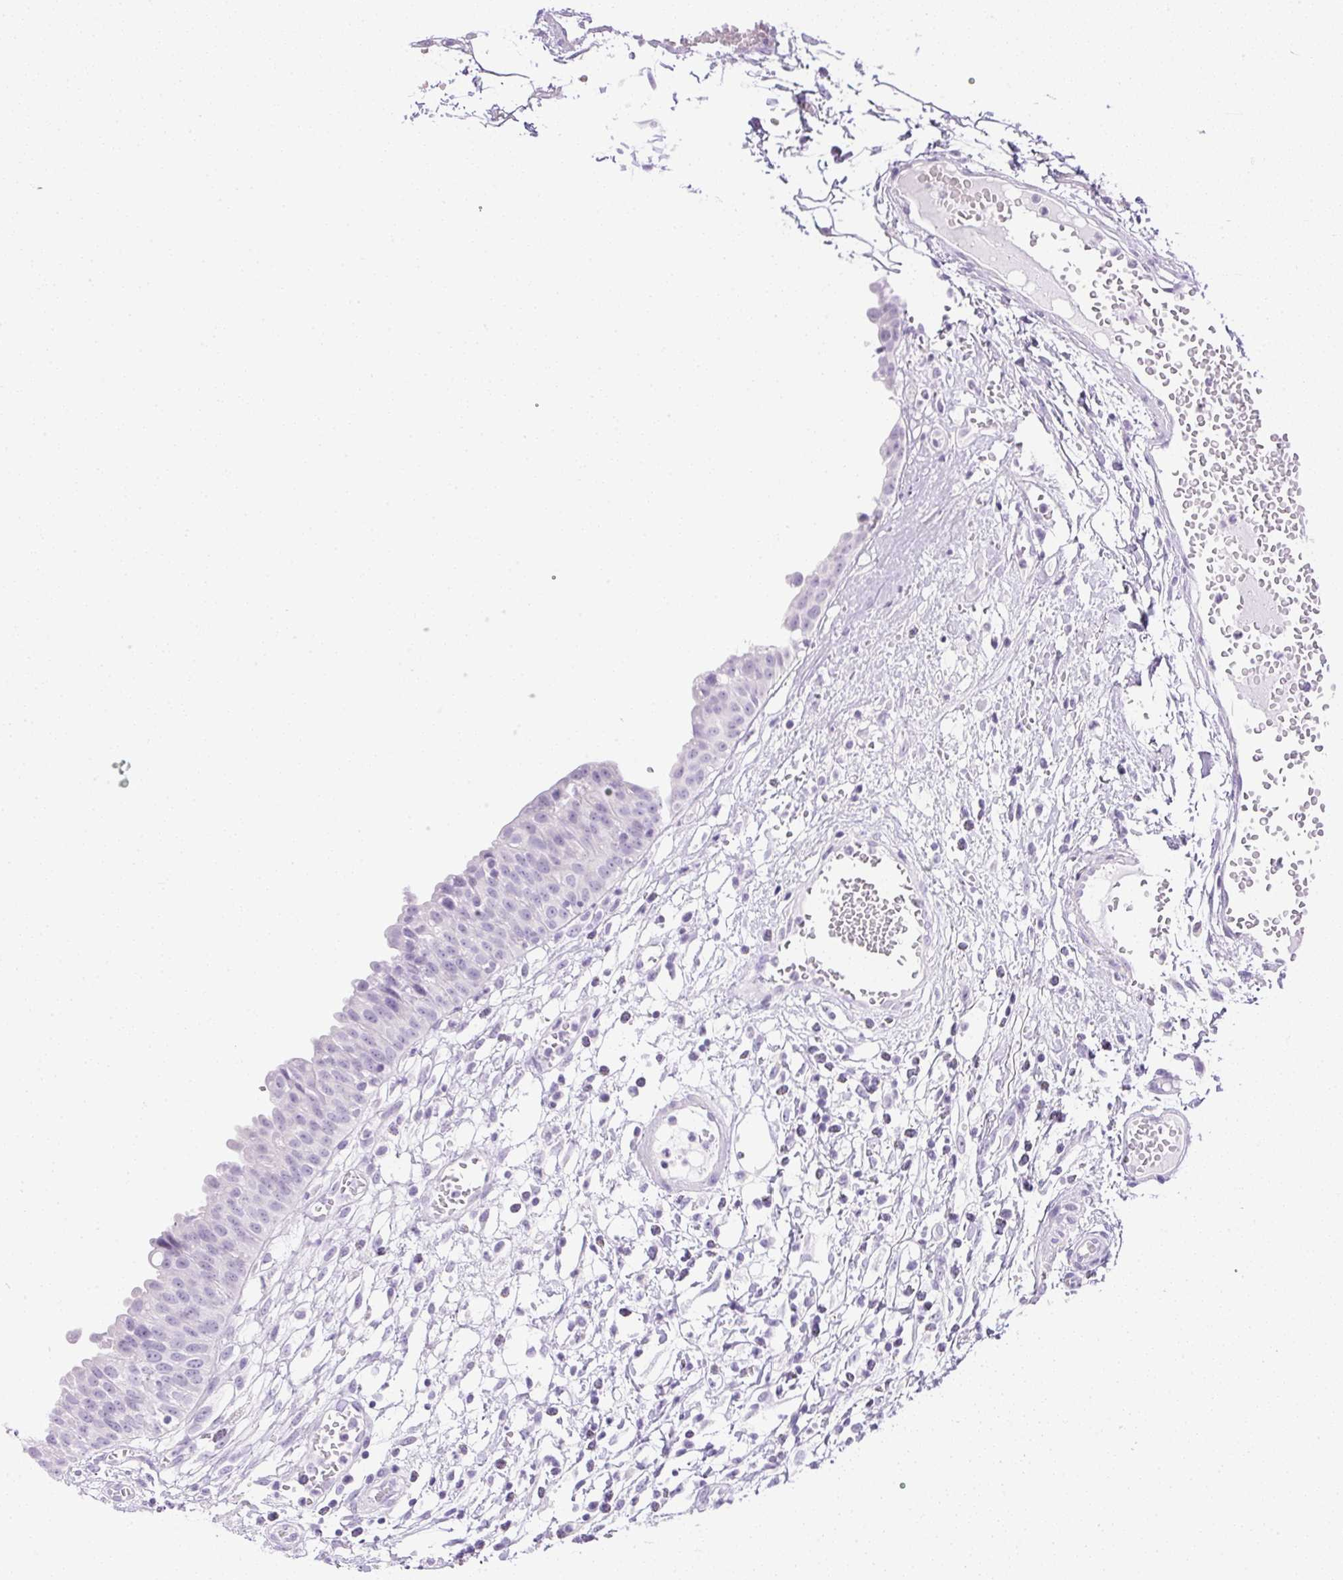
{"staining": {"intensity": "negative", "quantity": "none", "location": "none"}, "tissue": "urinary bladder", "cell_type": "Urothelial cells", "image_type": "normal", "snomed": [{"axis": "morphology", "description": "Normal tissue, NOS"}, {"axis": "topography", "description": "Urinary bladder"}], "caption": "Immunohistochemistry (IHC) of normal urinary bladder demonstrates no positivity in urothelial cells. Brightfield microscopy of immunohistochemistry (IHC) stained with DAB (3,3'-diaminobenzidine) (brown) and hematoxylin (blue), captured at high magnification.", "gene": "CPB1", "patient": {"sex": "male", "age": 64}}